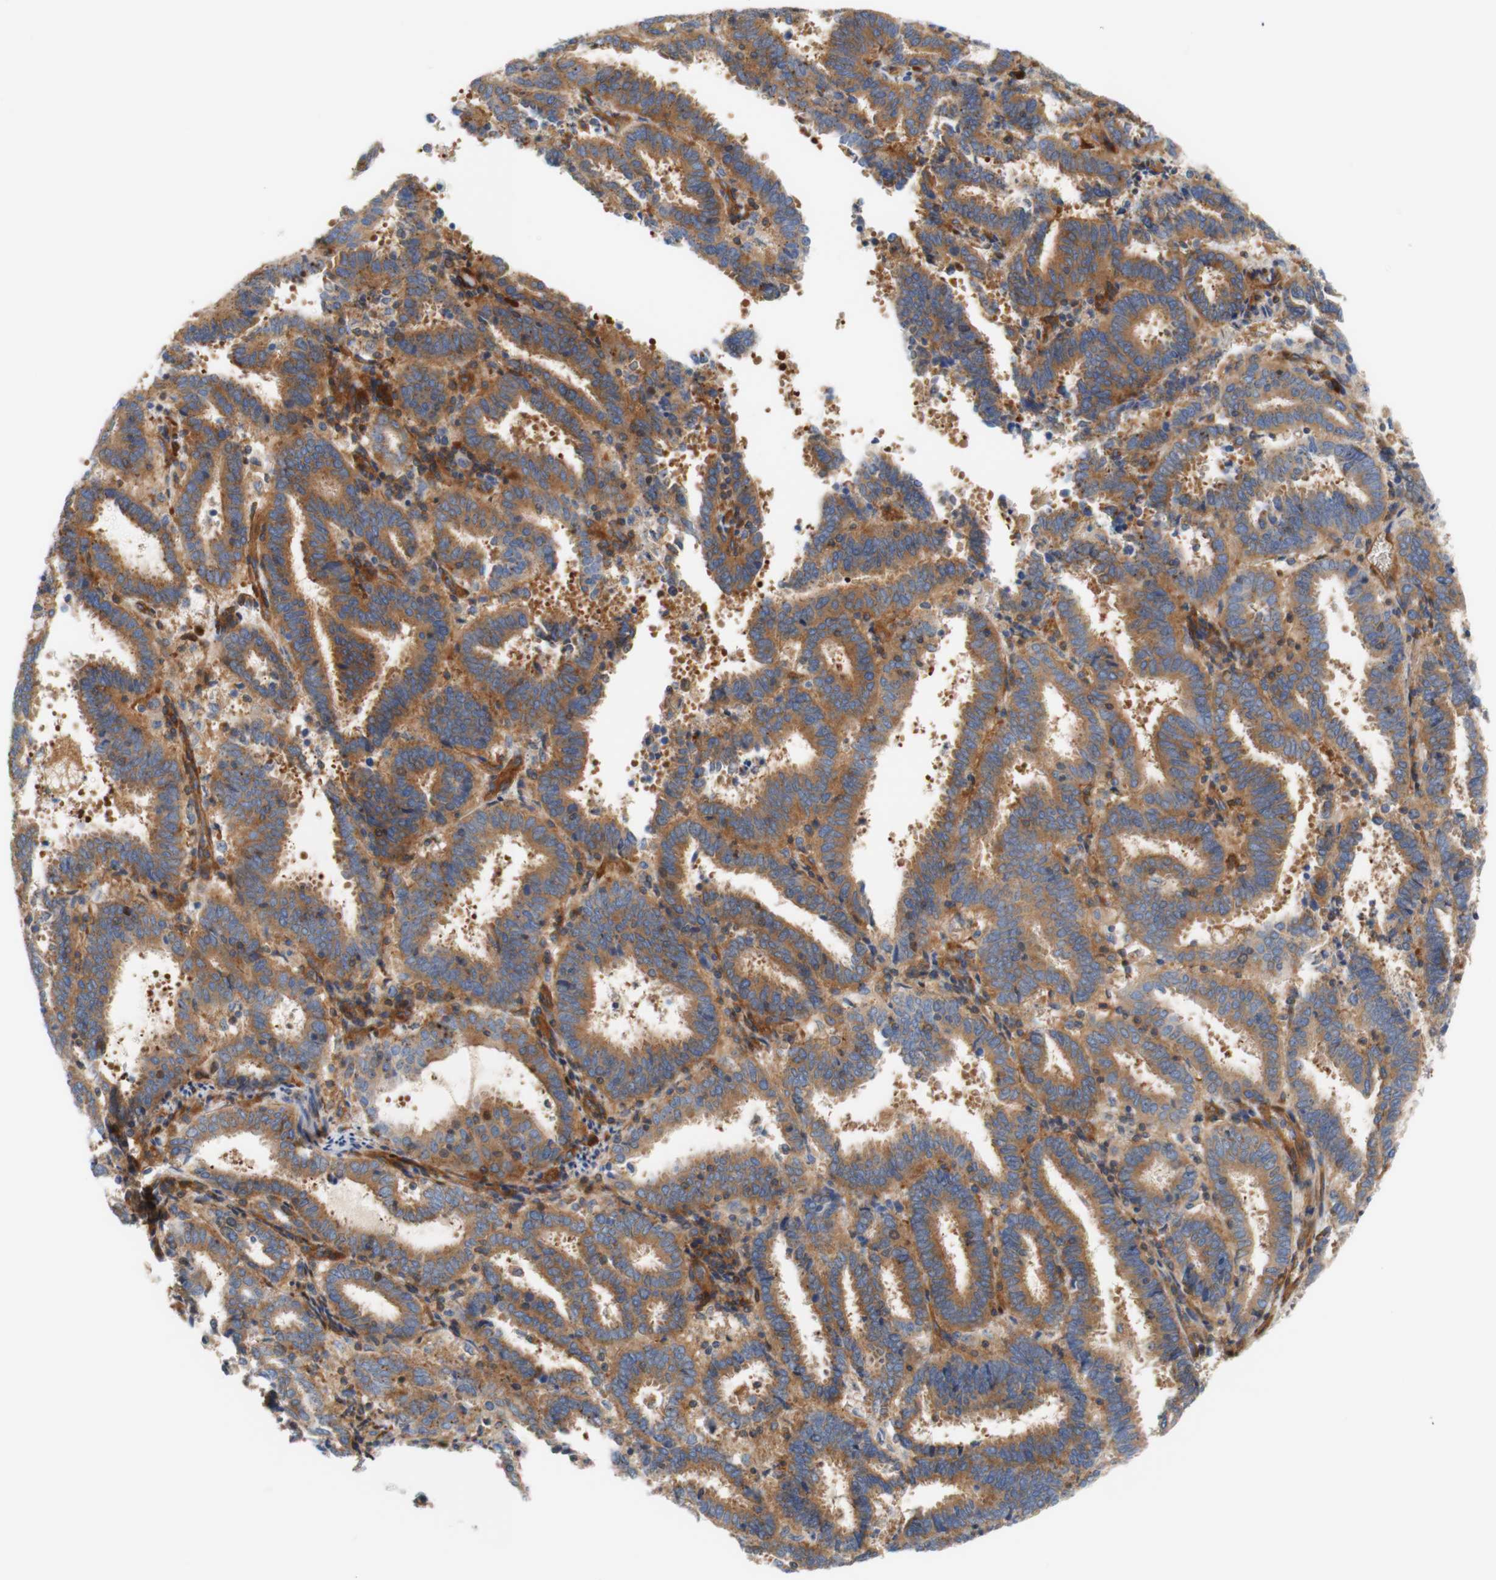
{"staining": {"intensity": "moderate", "quantity": ">75%", "location": "cytoplasmic/membranous"}, "tissue": "endometrial cancer", "cell_type": "Tumor cells", "image_type": "cancer", "snomed": [{"axis": "morphology", "description": "Adenocarcinoma, NOS"}, {"axis": "topography", "description": "Uterus"}], "caption": "Moderate cytoplasmic/membranous protein expression is present in about >75% of tumor cells in adenocarcinoma (endometrial).", "gene": "STOM", "patient": {"sex": "female", "age": 83}}